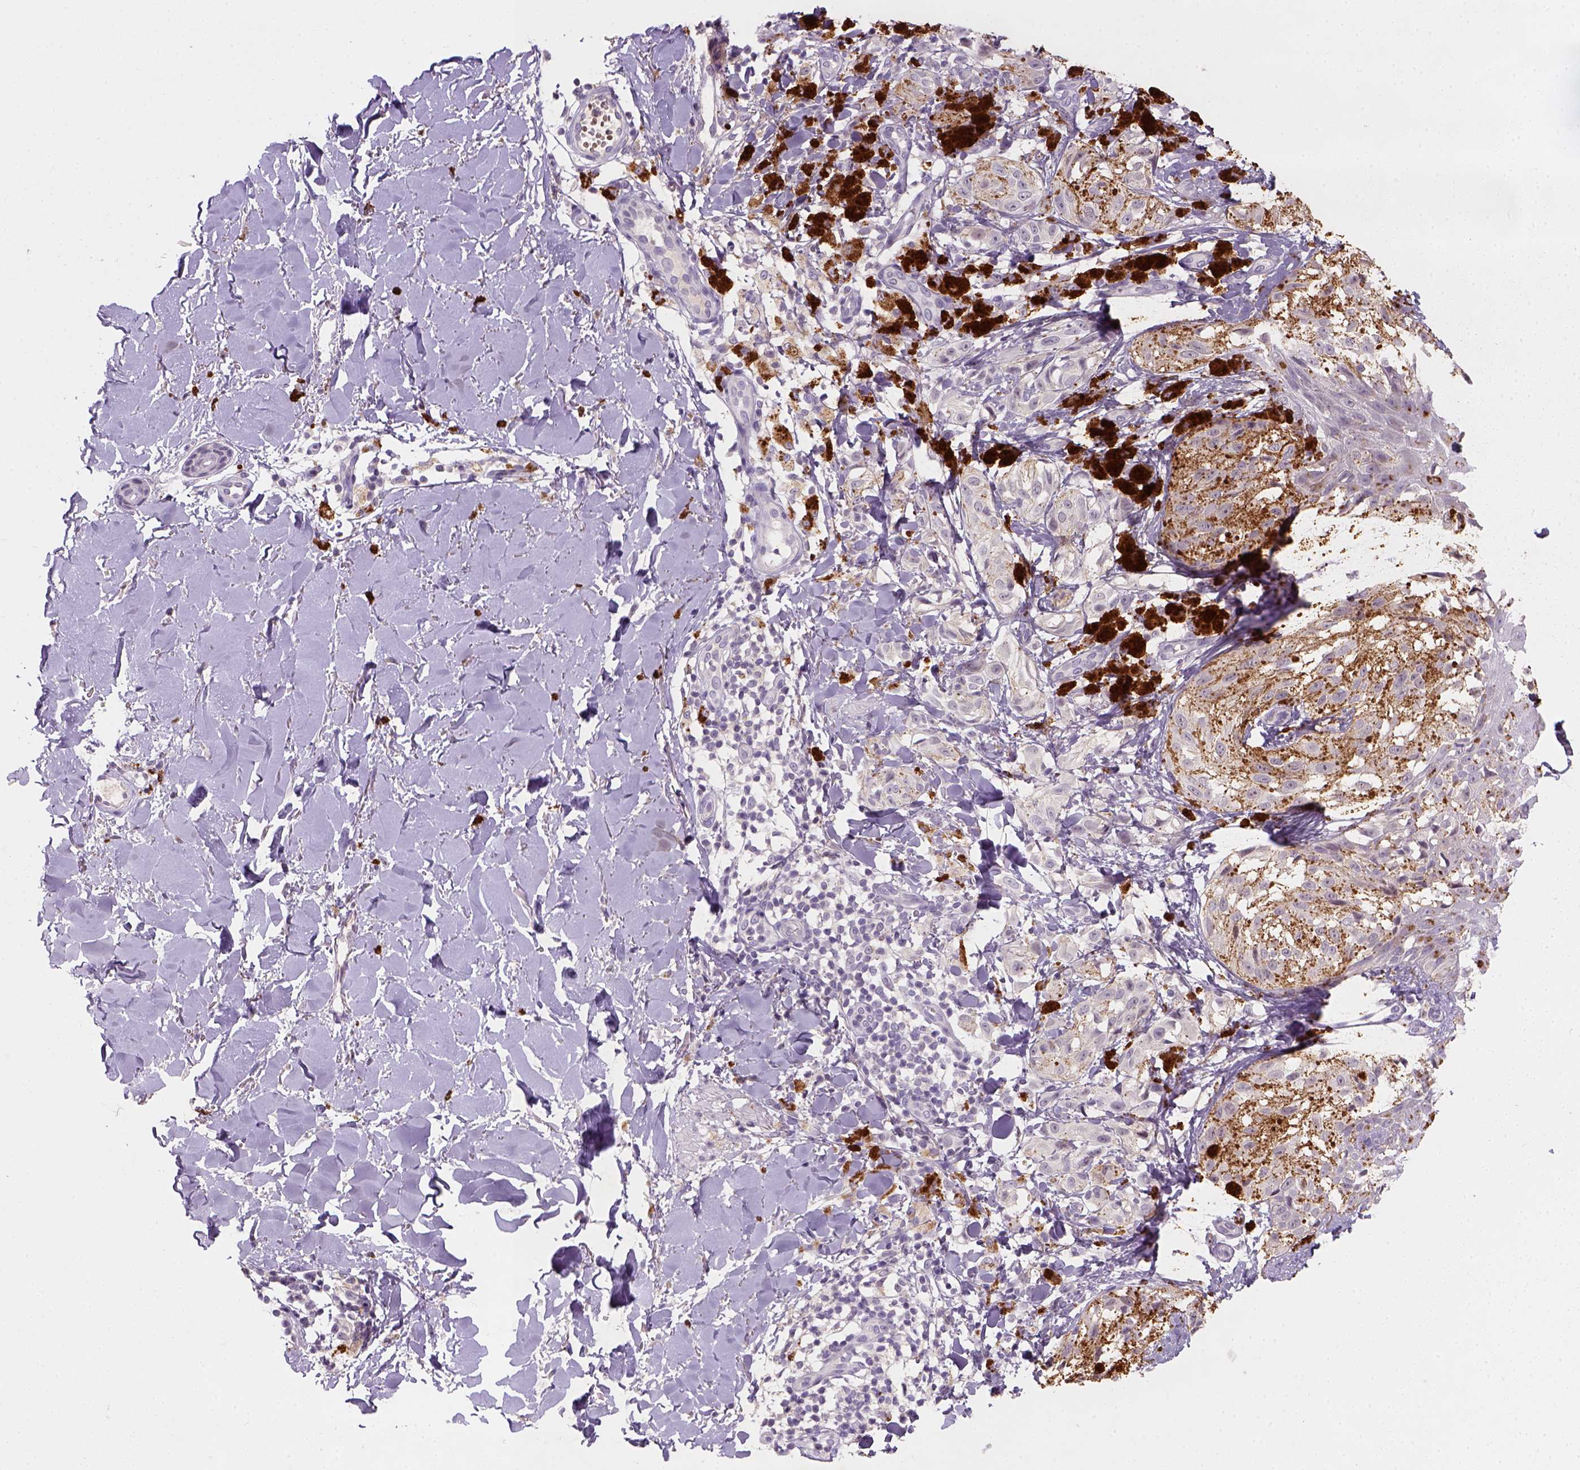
{"staining": {"intensity": "negative", "quantity": "none", "location": "none"}, "tissue": "melanoma", "cell_type": "Tumor cells", "image_type": "cancer", "snomed": [{"axis": "morphology", "description": "Malignant melanoma, NOS"}, {"axis": "topography", "description": "Skin"}], "caption": "Protein analysis of melanoma shows no significant expression in tumor cells.", "gene": "ZMAT4", "patient": {"sex": "male", "age": 36}}